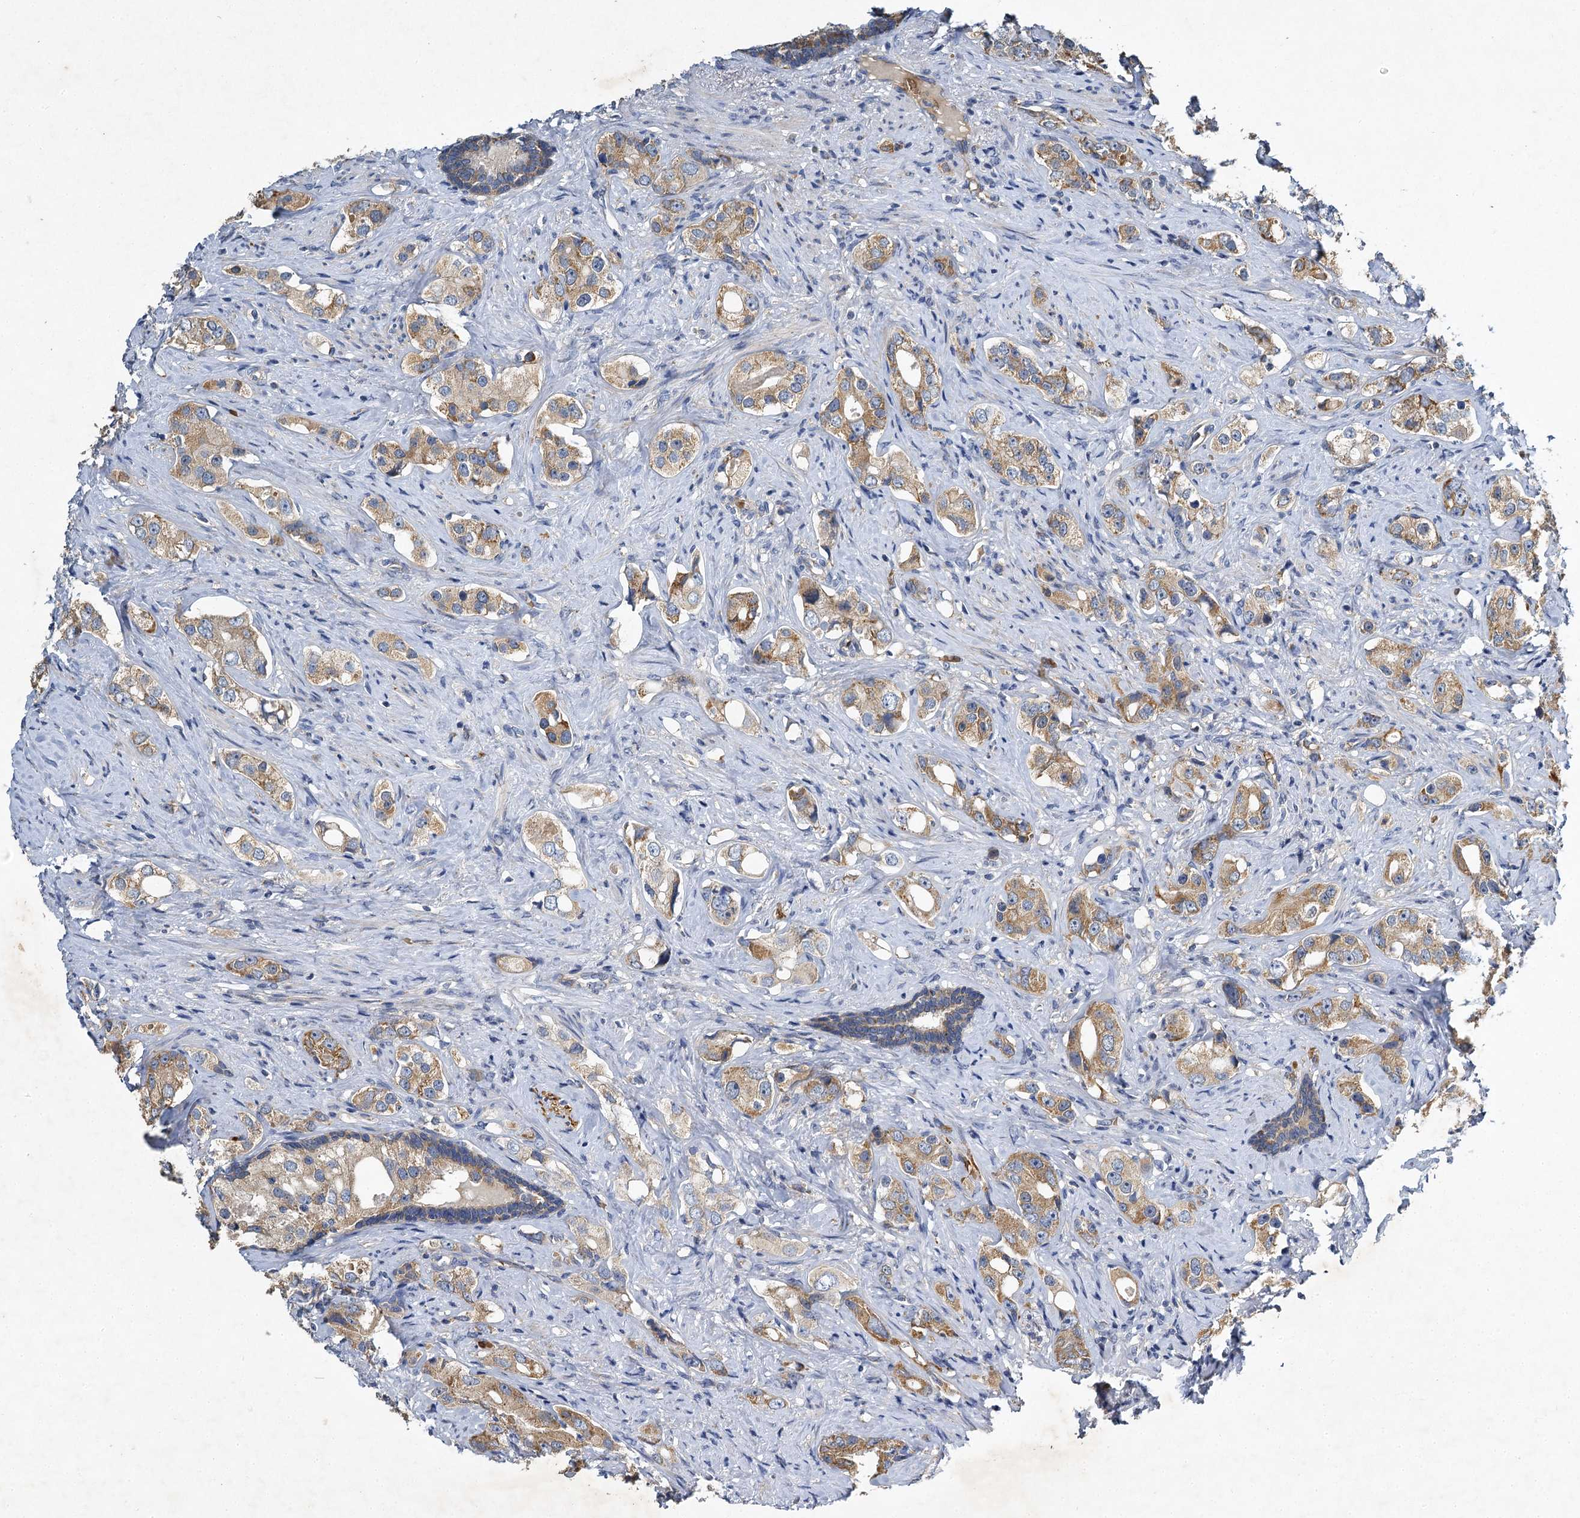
{"staining": {"intensity": "moderate", "quantity": ">75%", "location": "cytoplasmic/membranous"}, "tissue": "prostate cancer", "cell_type": "Tumor cells", "image_type": "cancer", "snomed": [{"axis": "morphology", "description": "Adenocarcinoma, High grade"}, {"axis": "topography", "description": "Prostate"}], "caption": "Immunohistochemical staining of human prostate cancer (adenocarcinoma (high-grade)) exhibits medium levels of moderate cytoplasmic/membranous staining in approximately >75% of tumor cells.", "gene": "BCS1L", "patient": {"sex": "male", "age": 63}}